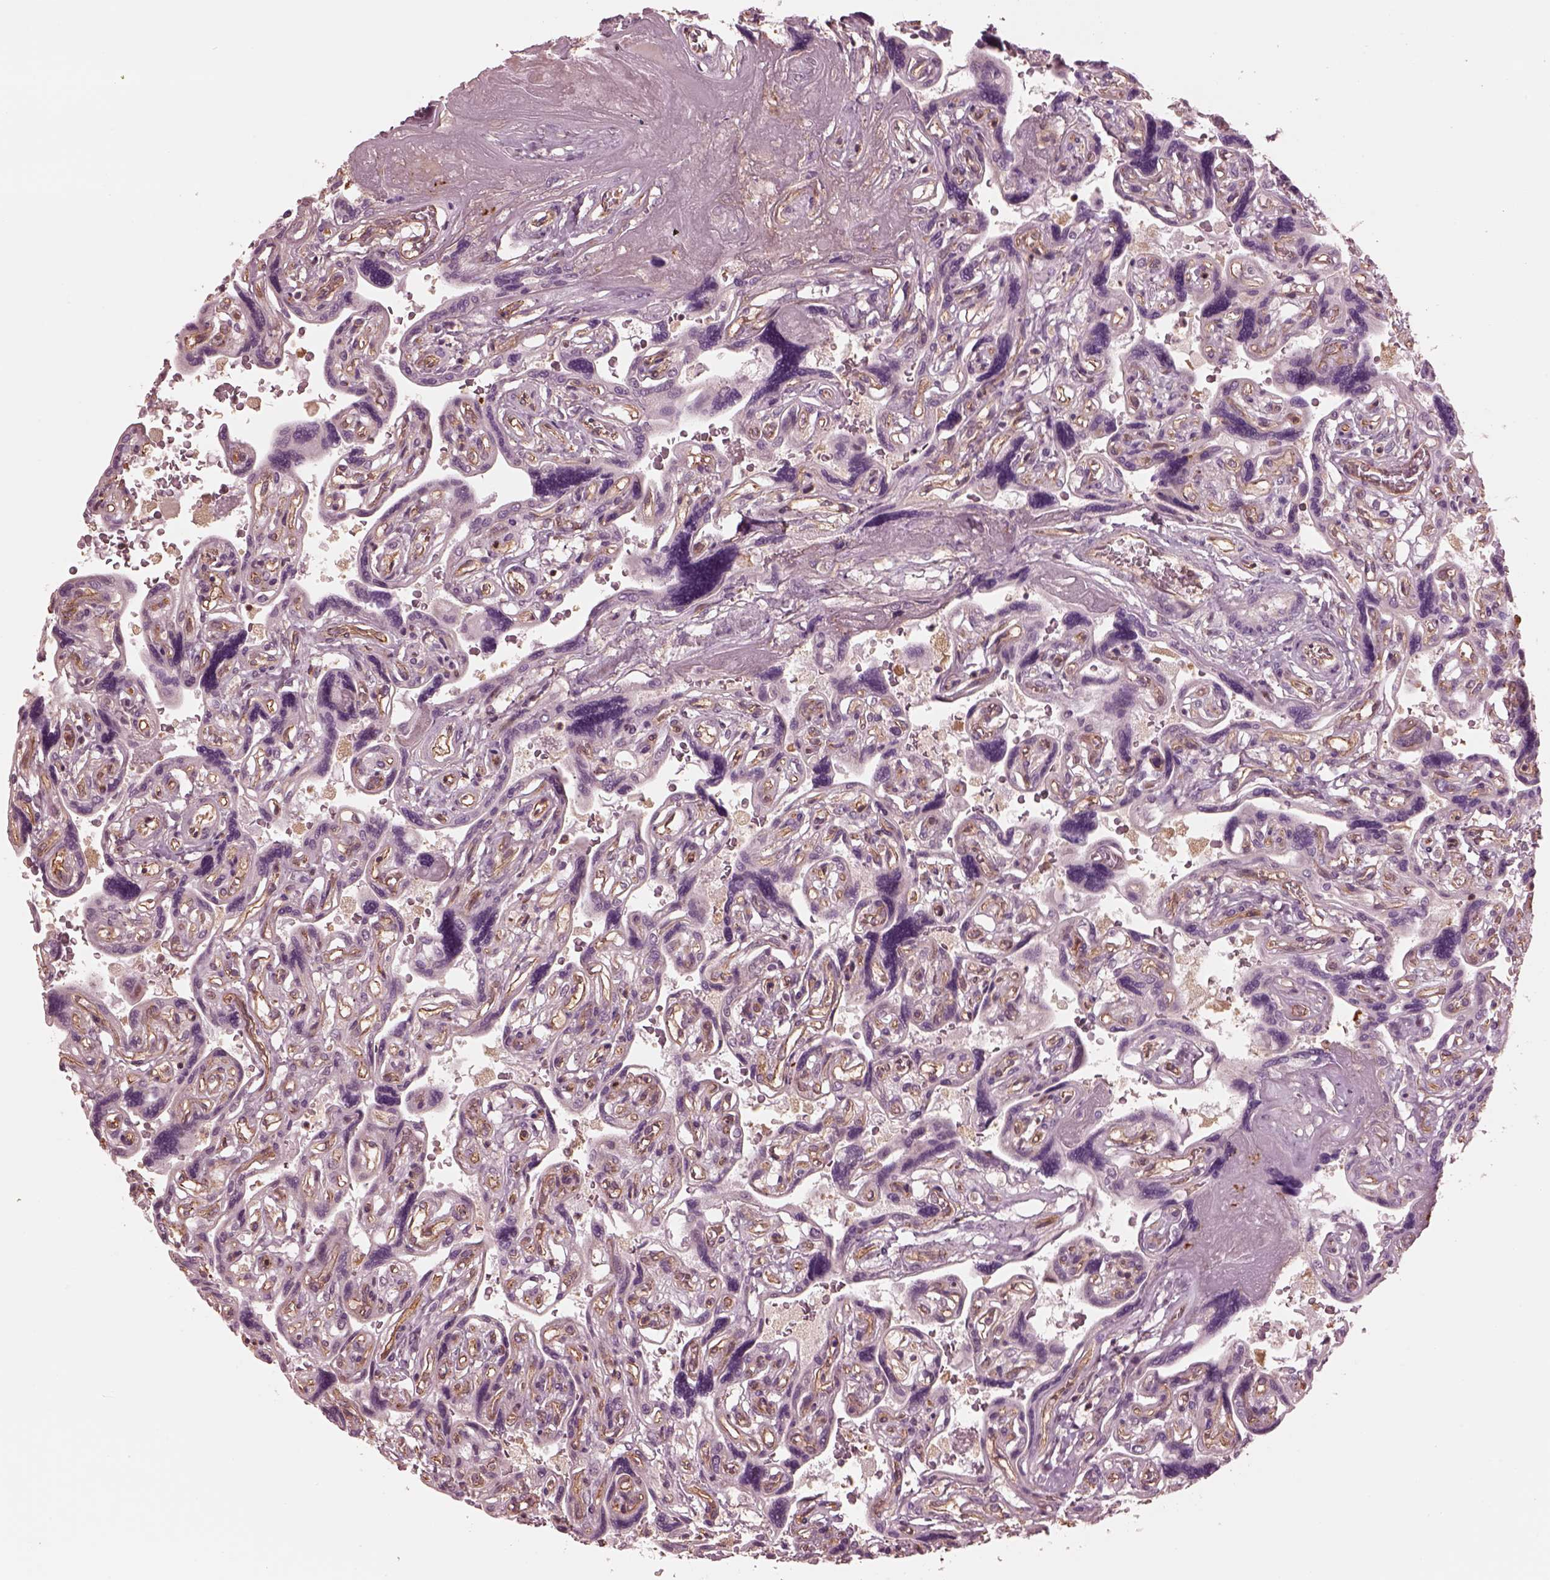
{"staining": {"intensity": "moderate", "quantity": "<25%", "location": "cytoplasmic/membranous"}, "tissue": "placenta", "cell_type": "Decidual cells", "image_type": "normal", "snomed": [{"axis": "morphology", "description": "Normal tissue, NOS"}, {"axis": "topography", "description": "Placenta"}], "caption": "Immunohistochemical staining of unremarkable human placenta reveals low levels of moderate cytoplasmic/membranous staining in approximately <25% of decidual cells.", "gene": "STK33", "patient": {"sex": "female", "age": 32}}